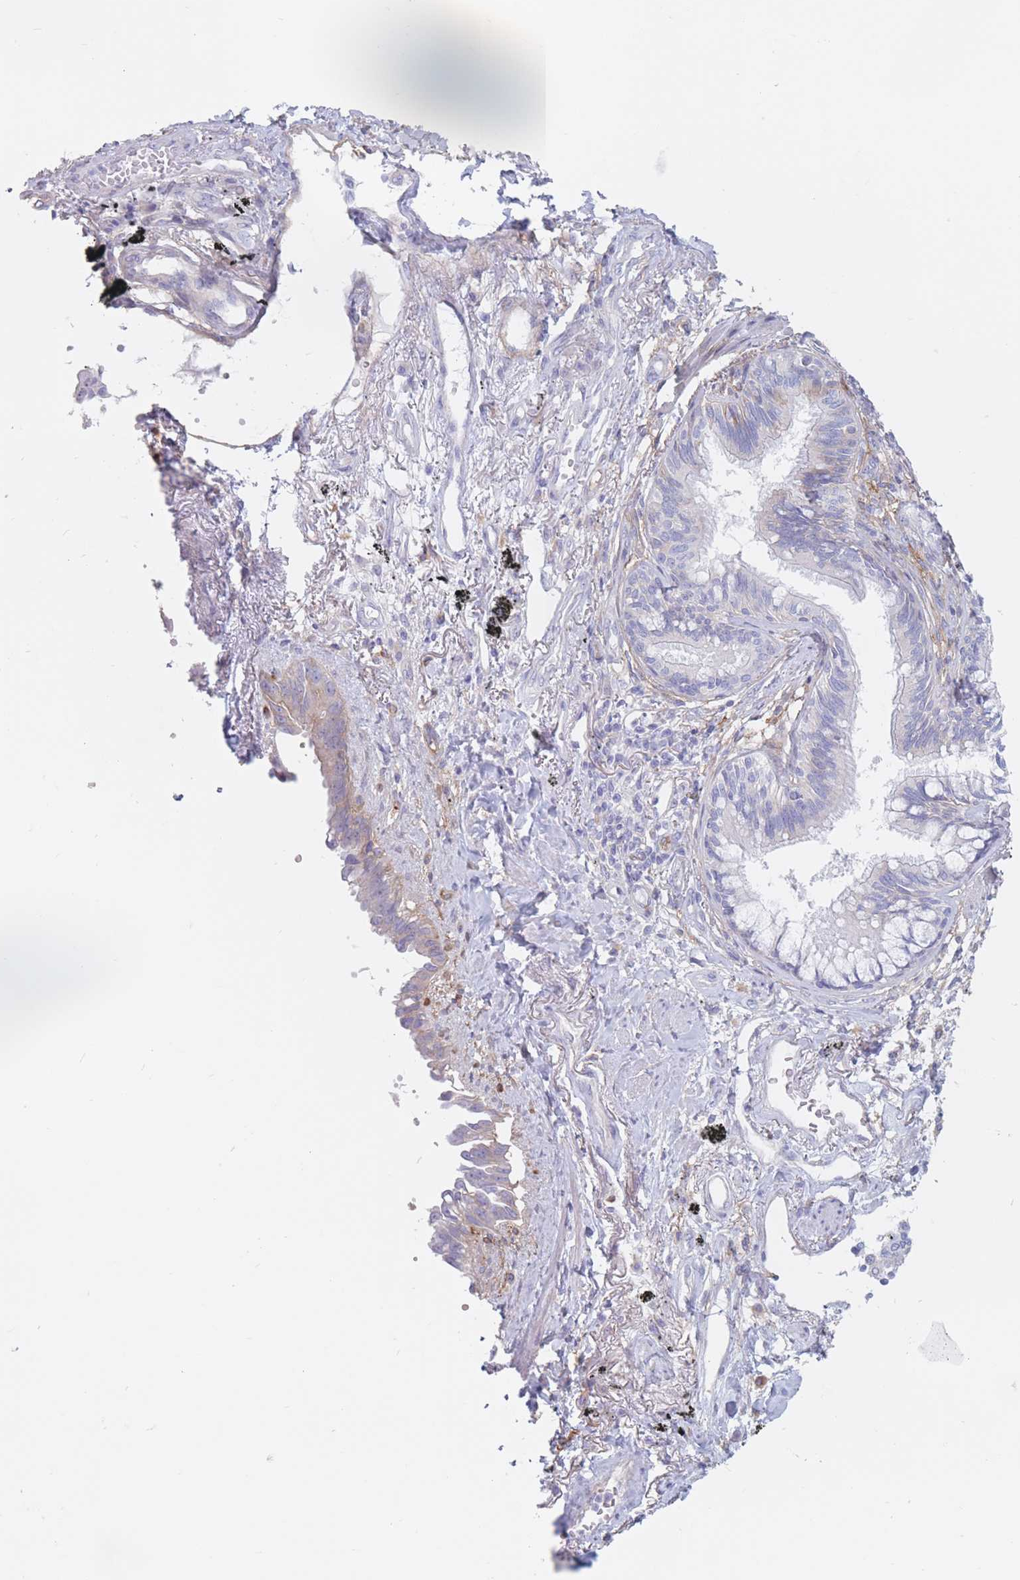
{"staining": {"intensity": "moderate", "quantity": "<25%", "location": "cytoplasmic/membranous"}, "tissue": "lung cancer", "cell_type": "Tumor cells", "image_type": "cancer", "snomed": [{"axis": "morphology", "description": "Adenocarcinoma, NOS"}, {"axis": "topography", "description": "Lung"}], "caption": "Immunohistochemical staining of adenocarcinoma (lung) shows low levels of moderate cytoplasmic/membranous positivity in approximately <25% of tumor cells.", "gene": "PLPP1", "patient": {"sex": "male", "age": 67}}